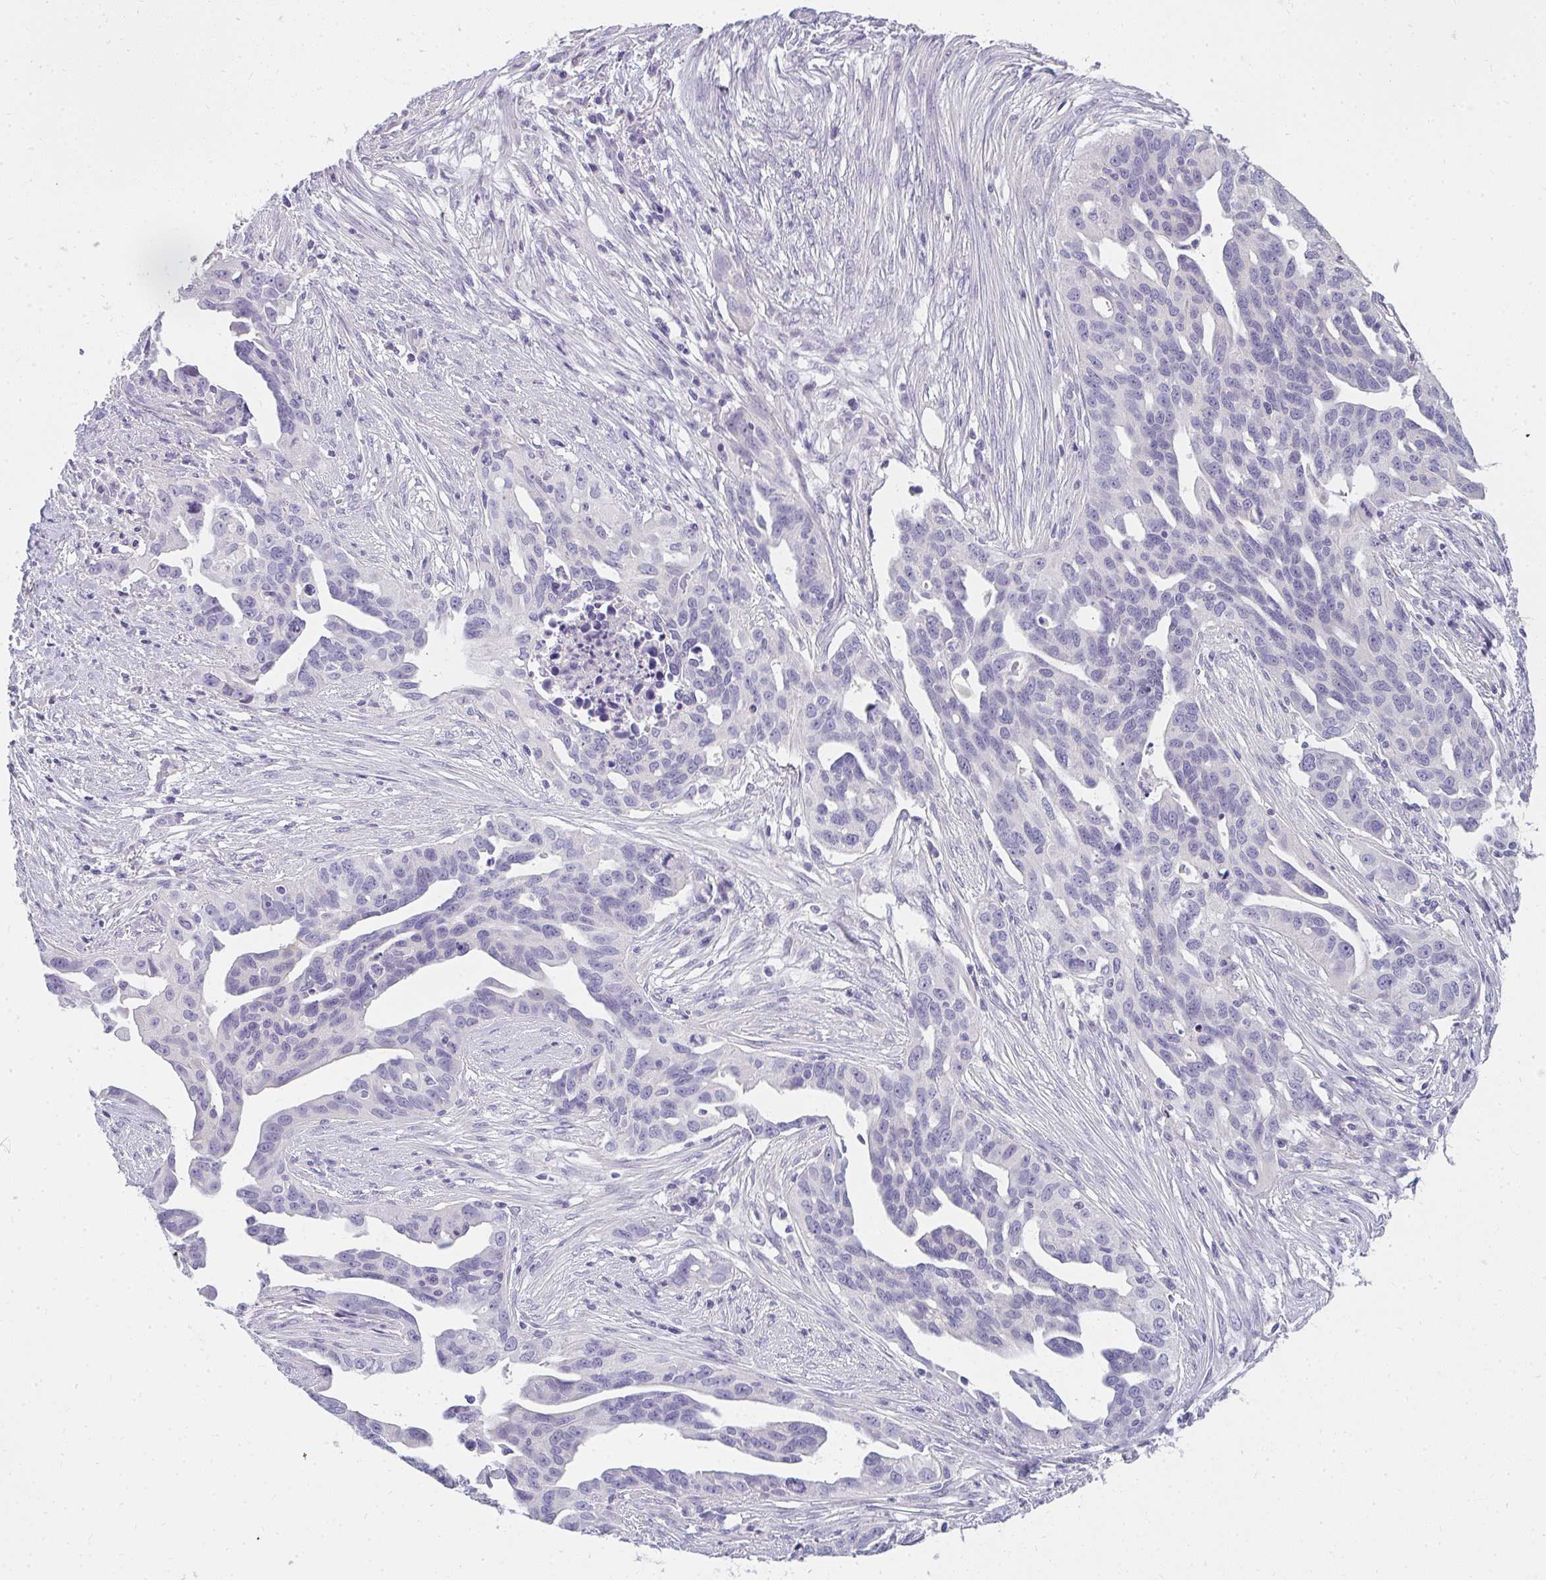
{"staining": {"intensity": "negative", "quantity": "none", "location": "none"}, "tissue": "ovarian cancer", "cell_type": "Tumor cells", "image_type": "cancer", "snomed": [{"axis": "morphology", "description": "Carcinoma, endometroid"}, {"axis": "morphology", "description": "Cystadenocarcinoma, serous, NOS"}, {"axis": "topography", "description": "Ovary"}], "caption": "This is a image of immunohistochemistry staining of ovarian serous cystadenocarcinoma, which shows no staining in tumor cells.", "gene": "PPP1R3G", "patient": {"sex": "female", "age": 45}}